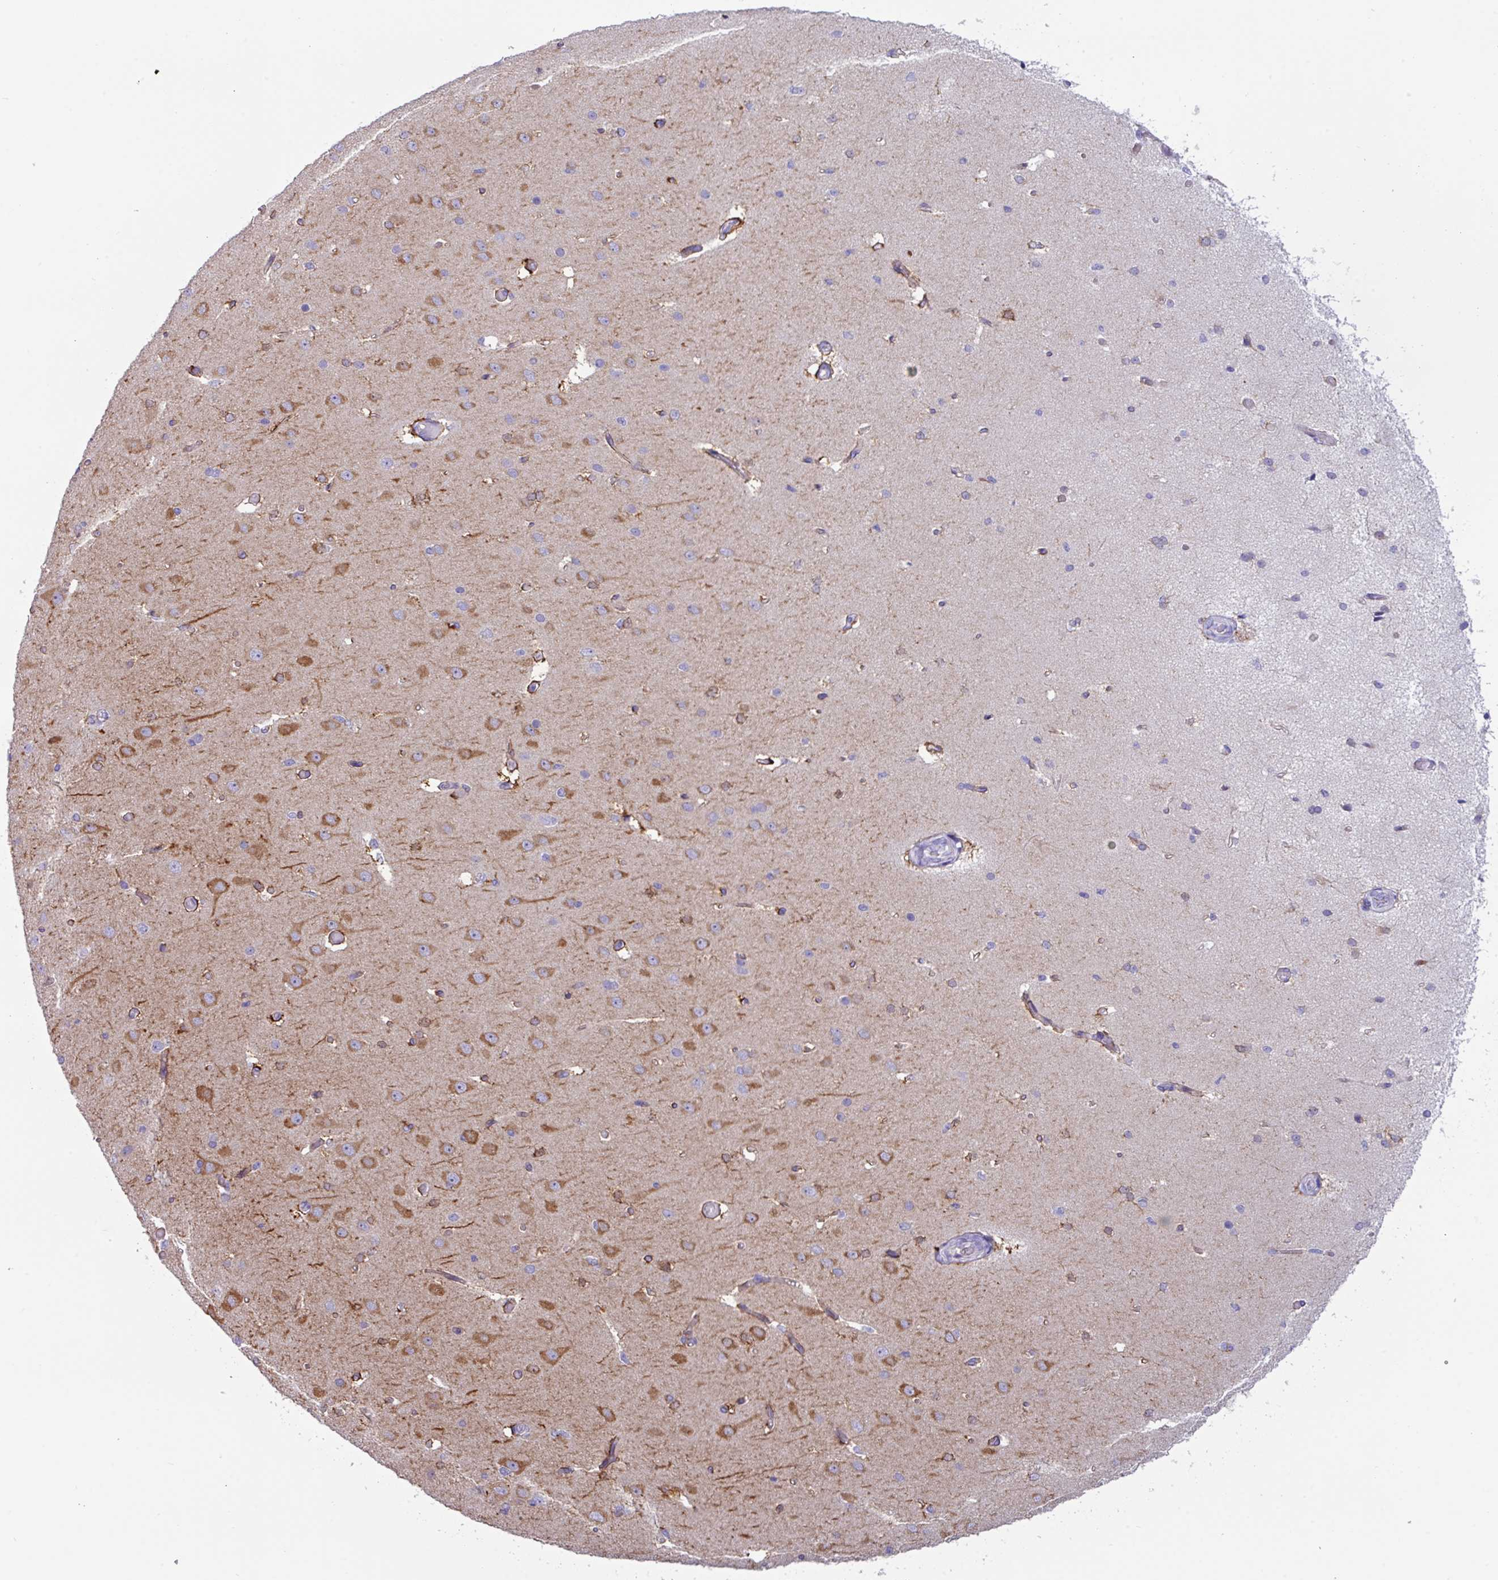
{"staining": {"intensity": "moderate", "quantity": "<25%", "location": "cytoplasmic/membranous"}, "tissue": "cerebral cortex", "cell_type": "Endothelial cells", "image_type": "normal", "snomed": [{"axis": "morphology", "description": "Normal tissue, NOS"}, {"axis": "morphology", "description": "Inflammation, NOS"}, {"axis": "topography", "description": "Cerebral cortex"}], "caption": "The image reveals staining of unremarkable cerebral cortex, revealing moderate cytoplasmic/membranous protein positivity (brown color) within endothelial cells.", "gene": "ZNF524", "patient": {"sex": "male", "age": 6}}